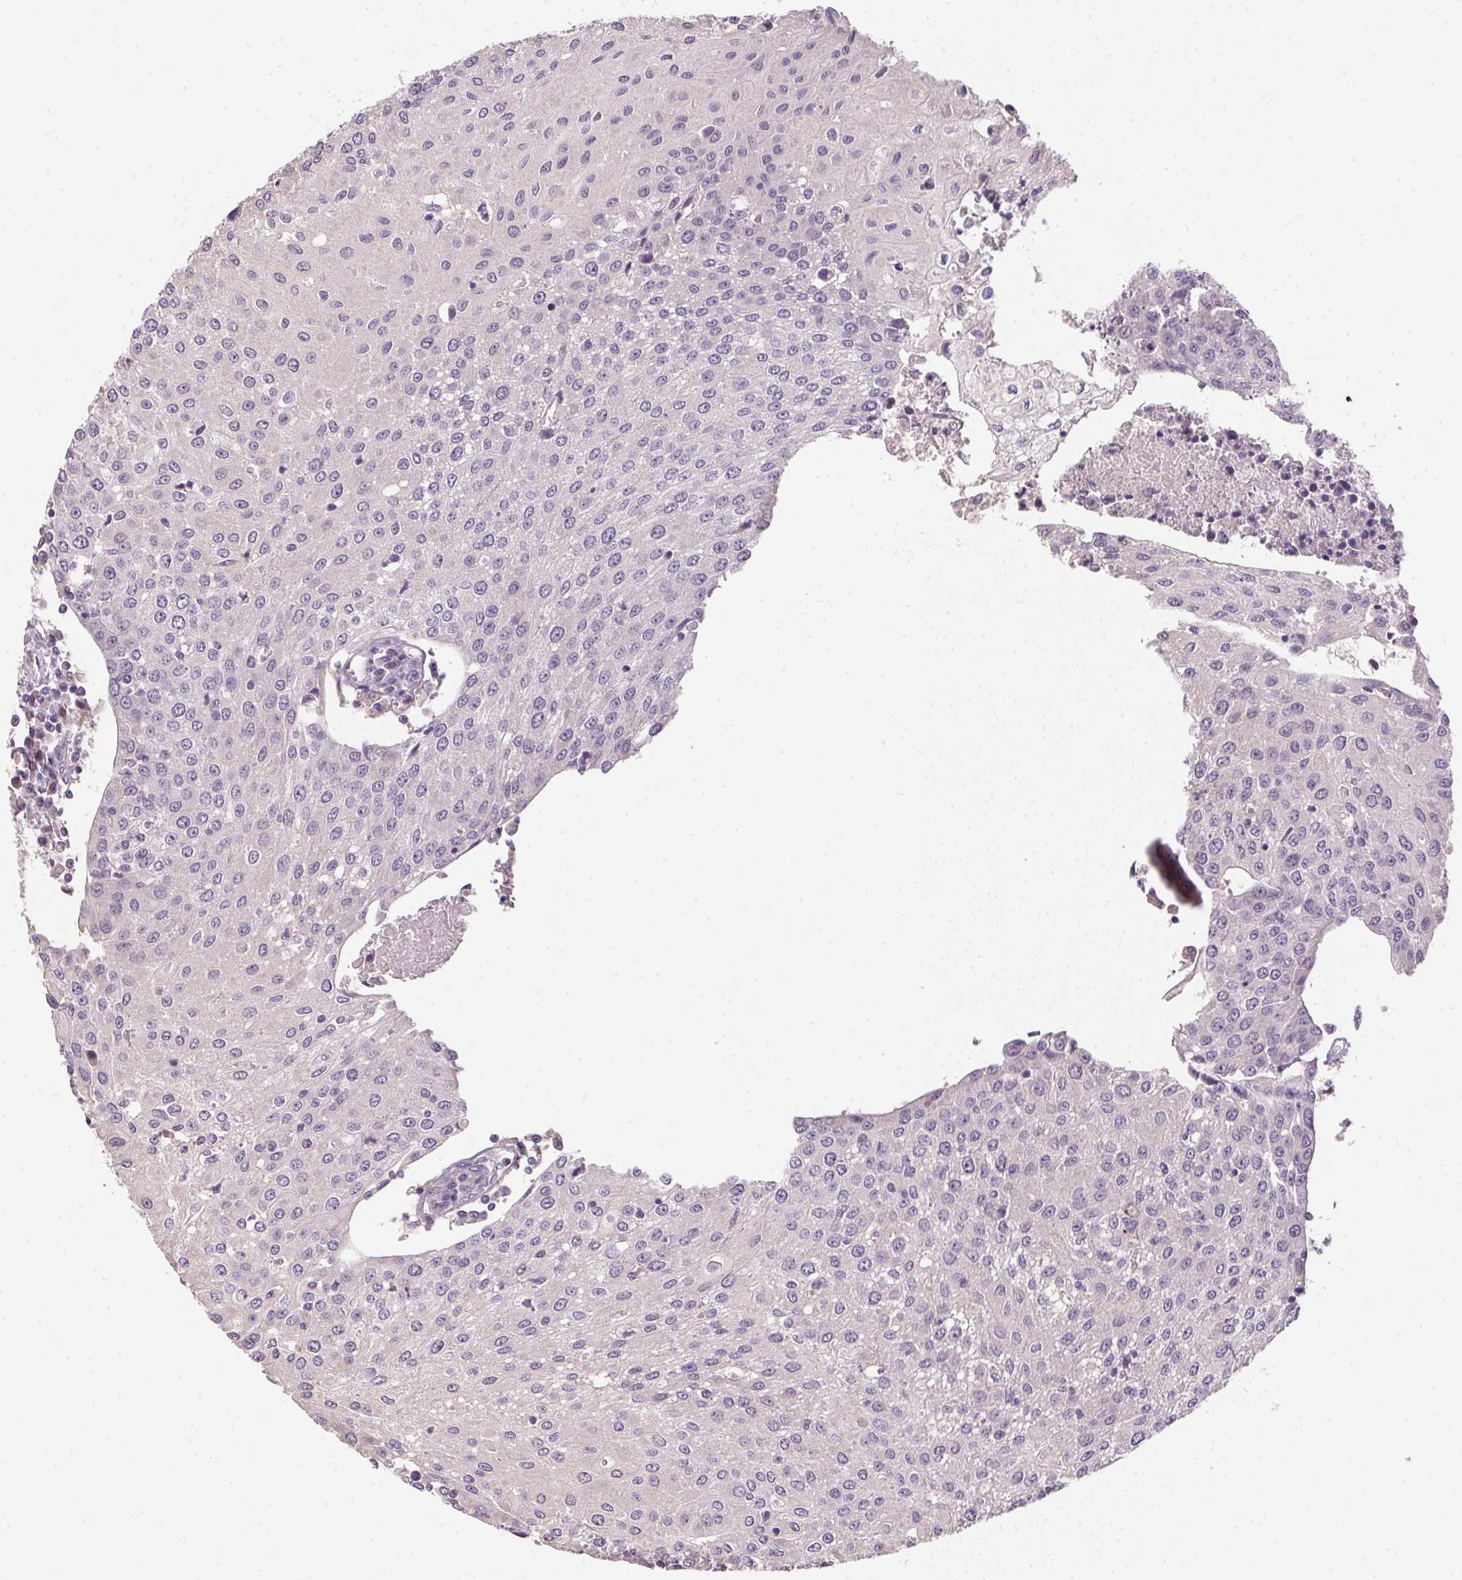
{"staining": {"intensity": "negative", "quantity": "none", "location": "none"}, "tissue": "urothelial cancer", "cell_type": "Tumor cells", "image_type": "cancer", "snomed": [{"axis": "morphology", "description": "Urothelial carcinoma, High grade"}, {"axis": "topography", "description": "Urinary bladder"}], "caption": "A histopathology image of human high-grade urothelial carcinoma is negative for staining in tumor cells. (Immunohistochemistry, brightfield microscopy, high magnification).", "gene": "ALDH8A1", "patient": {"sex": "female", "age": 85}}